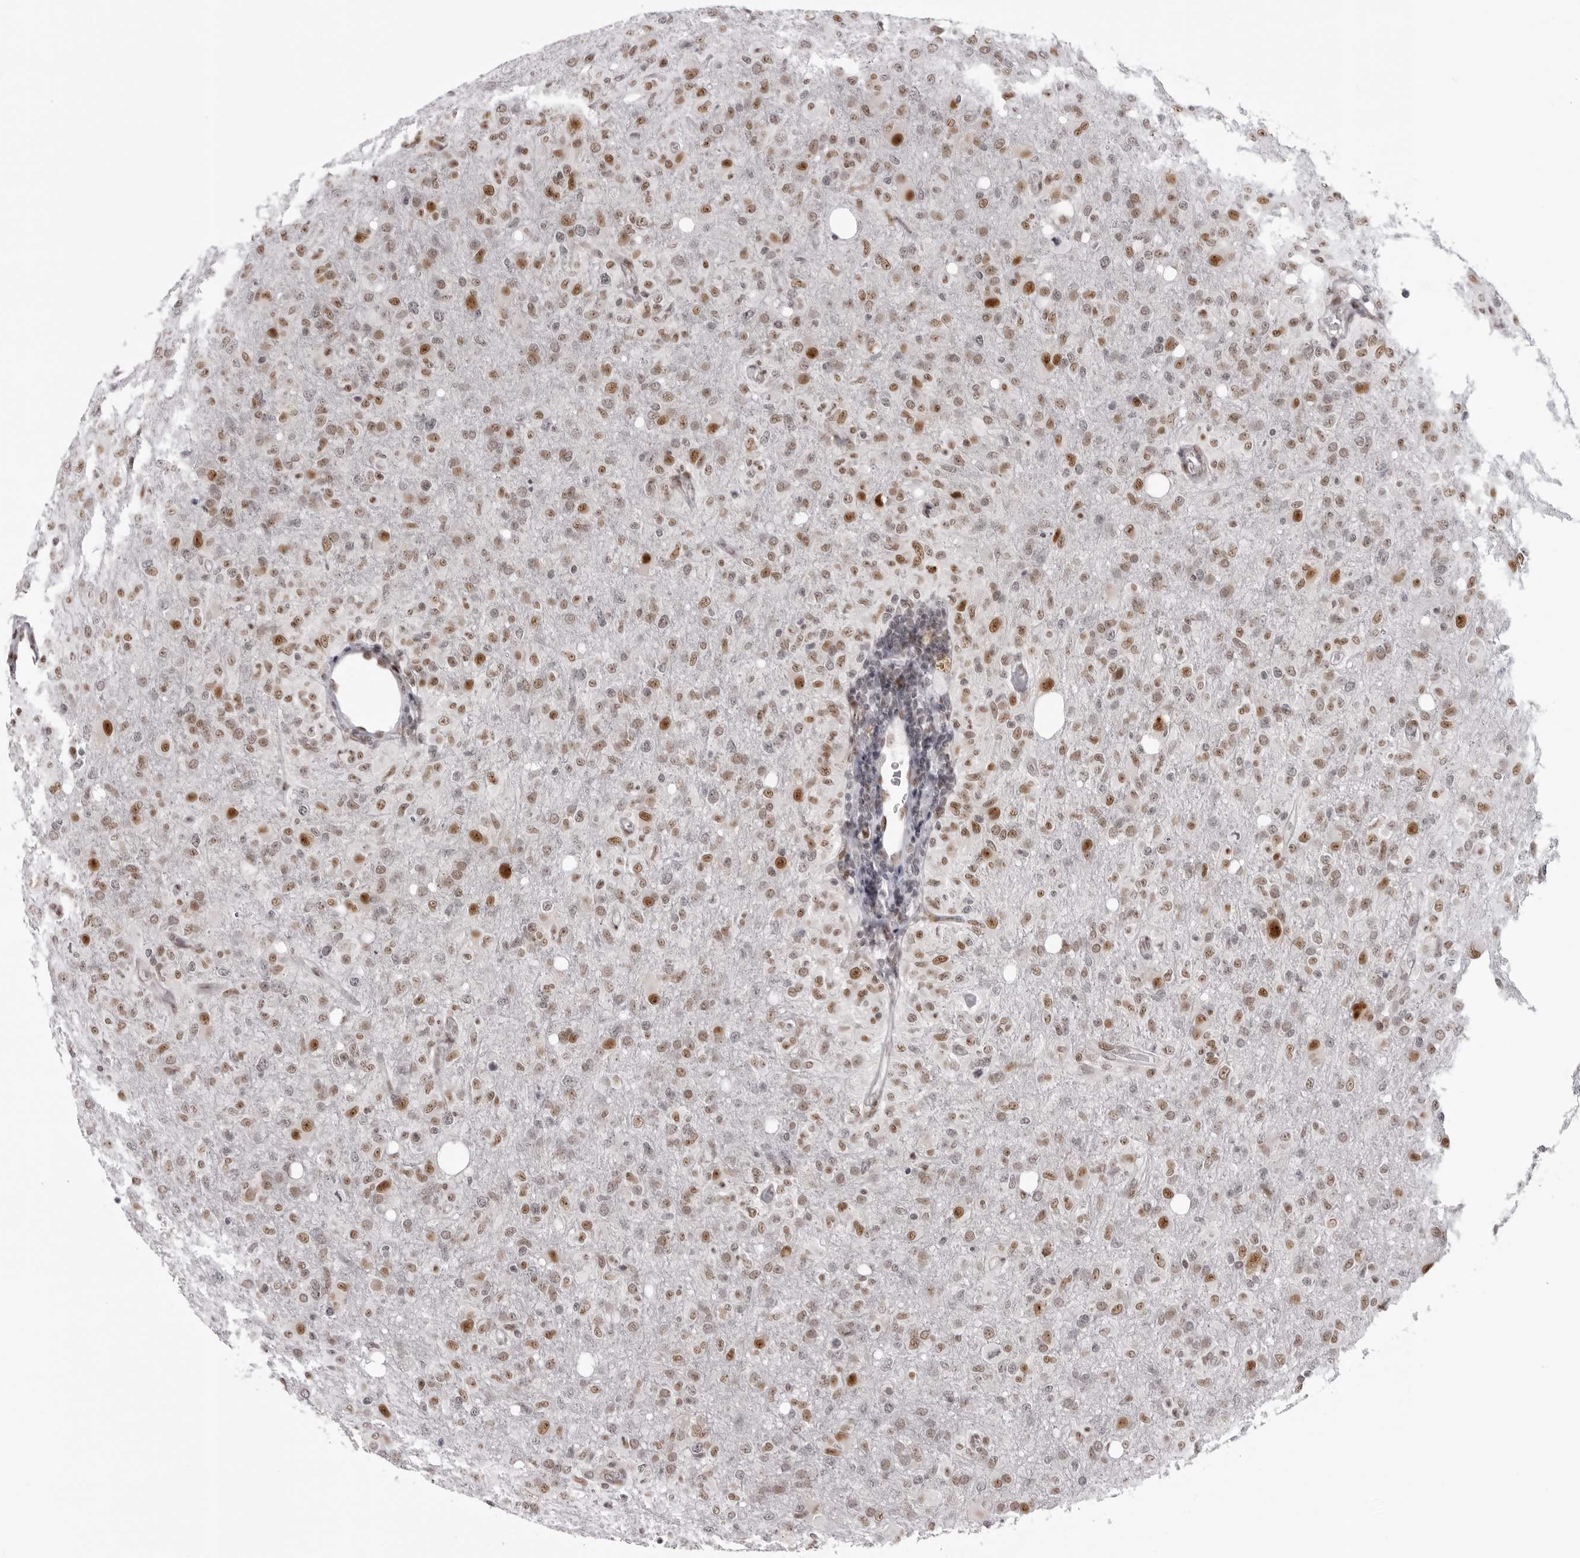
{"staining": {"intensity": "moderate", "quantity": "25%-75%", "location": "nuclear"}, "tissue": "glioma", "cell_type": "Tumor cells", "image_type": "cancer", "snomed": [{"axis": "morphology", "description": "Glioma, malignant, High grade"}, {"axis": "topography", "description": "Brain"}], "caption": "The immunohistochemical stain shows moderate nuclear staining in tumor cells of malignant glioma (high-grade) tissue. The staining was performed using DAB, with brown indicating positive protein expression. Nuclei are stained blue with hematoxylin.", "gene": "HEXIM2", "patient": {"sex": "female", "age": 57}}